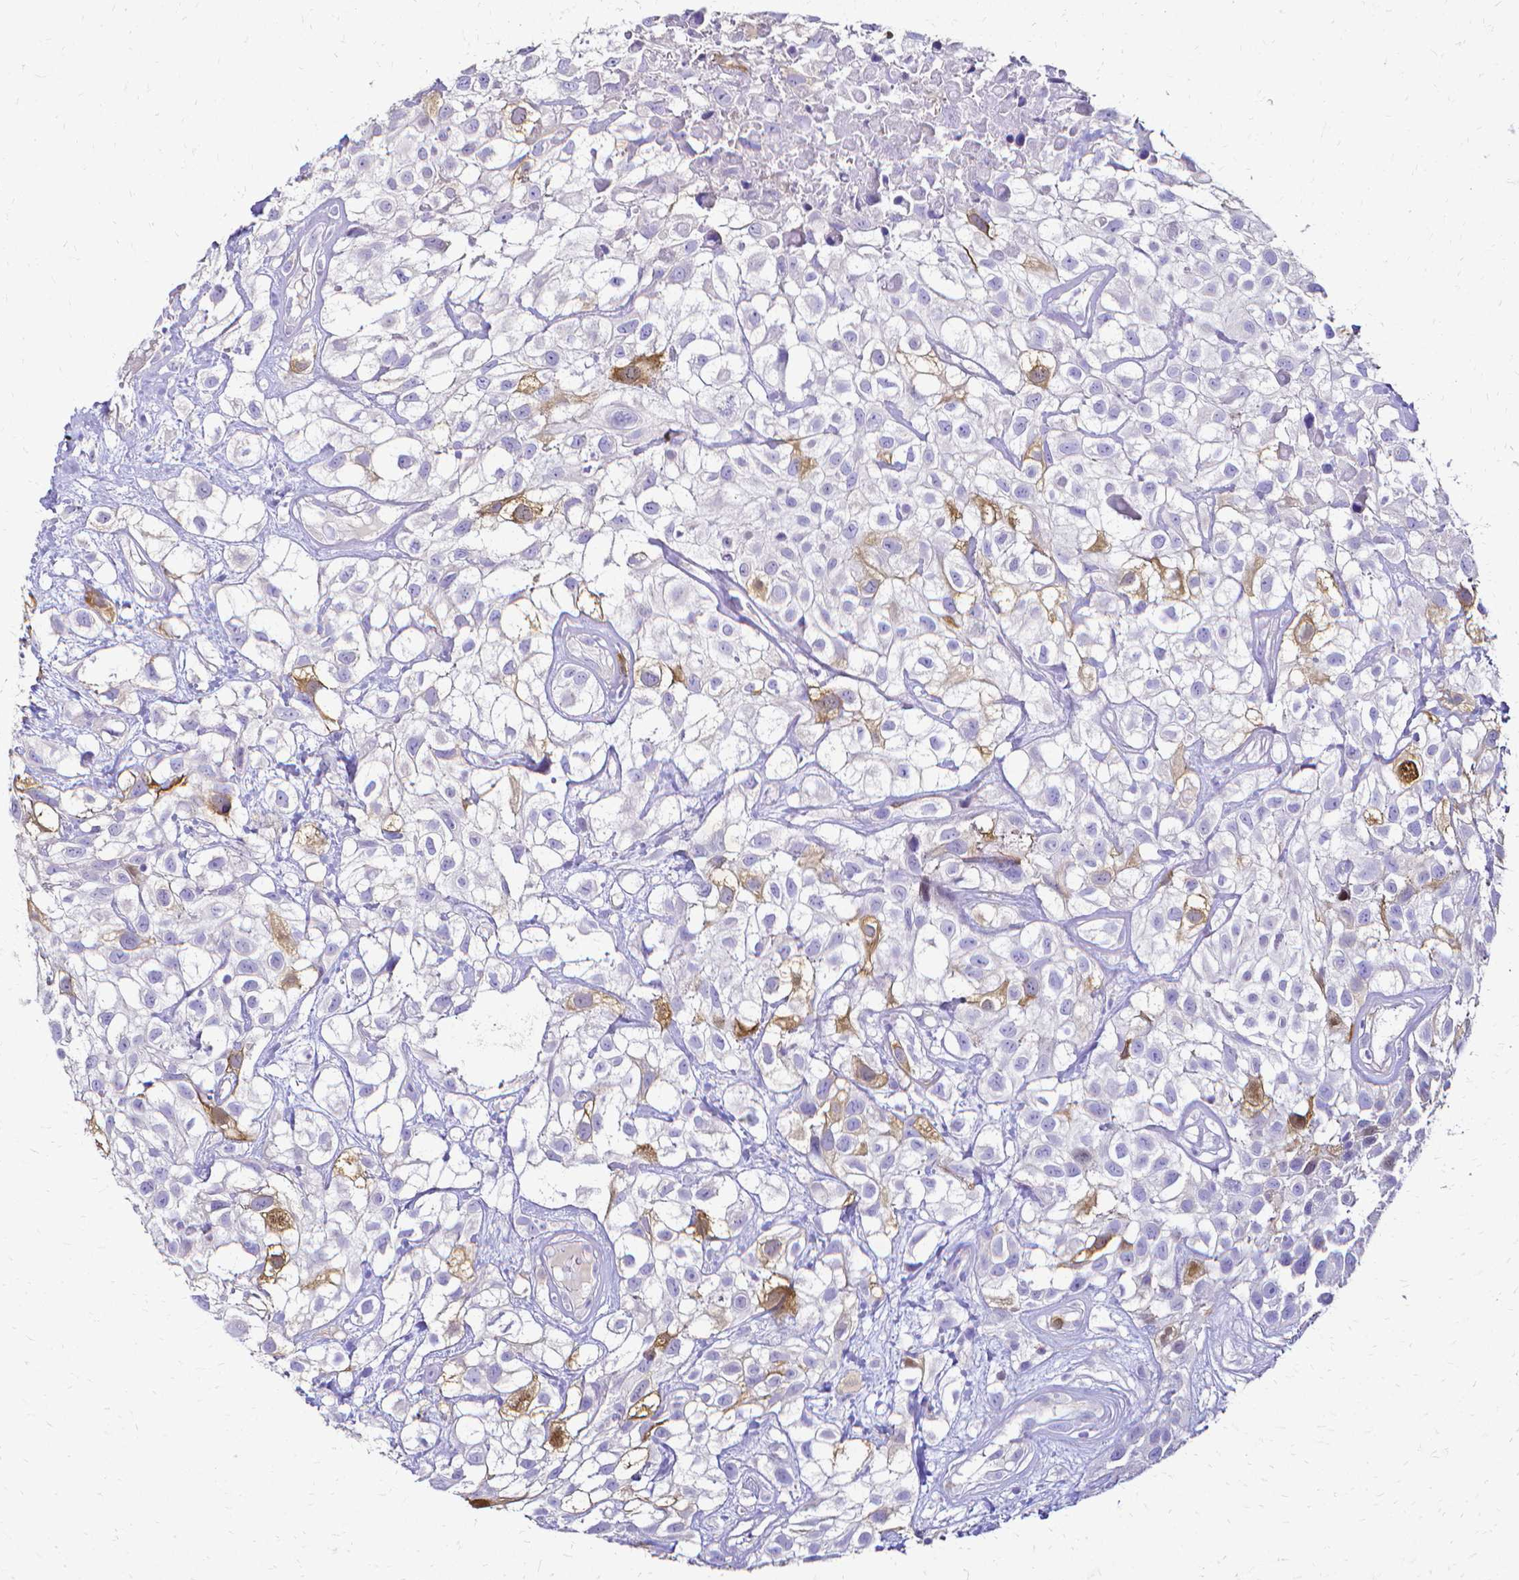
{"staining": {"intensity": "moderate", "quantity": "<25%", "location": "cytoplasmic/membranous"}, "tissue": "urothelial cancer", "cell_type": "Tumor cells", "image_type": "cancer", "snomed": [{"axis": "morphology", "description": "Urothelial carcinoma, High grade"}, {"axis": "topography", "description": "Urinary bladder"}], "caption": "Immunohistochemical staining of human urothelial cancer shows moderate cytoplasmic/membranous protein staining in approximately <25% of tumor cells. The staining is performed using DAB (3,3'-diaminobenzidine) brown chromogen to label protein expression. The nuclei are counter-stained blue using hematoxylin.", "gene": "CCNB1", "patient": {"sex": "male", "age": 56}}